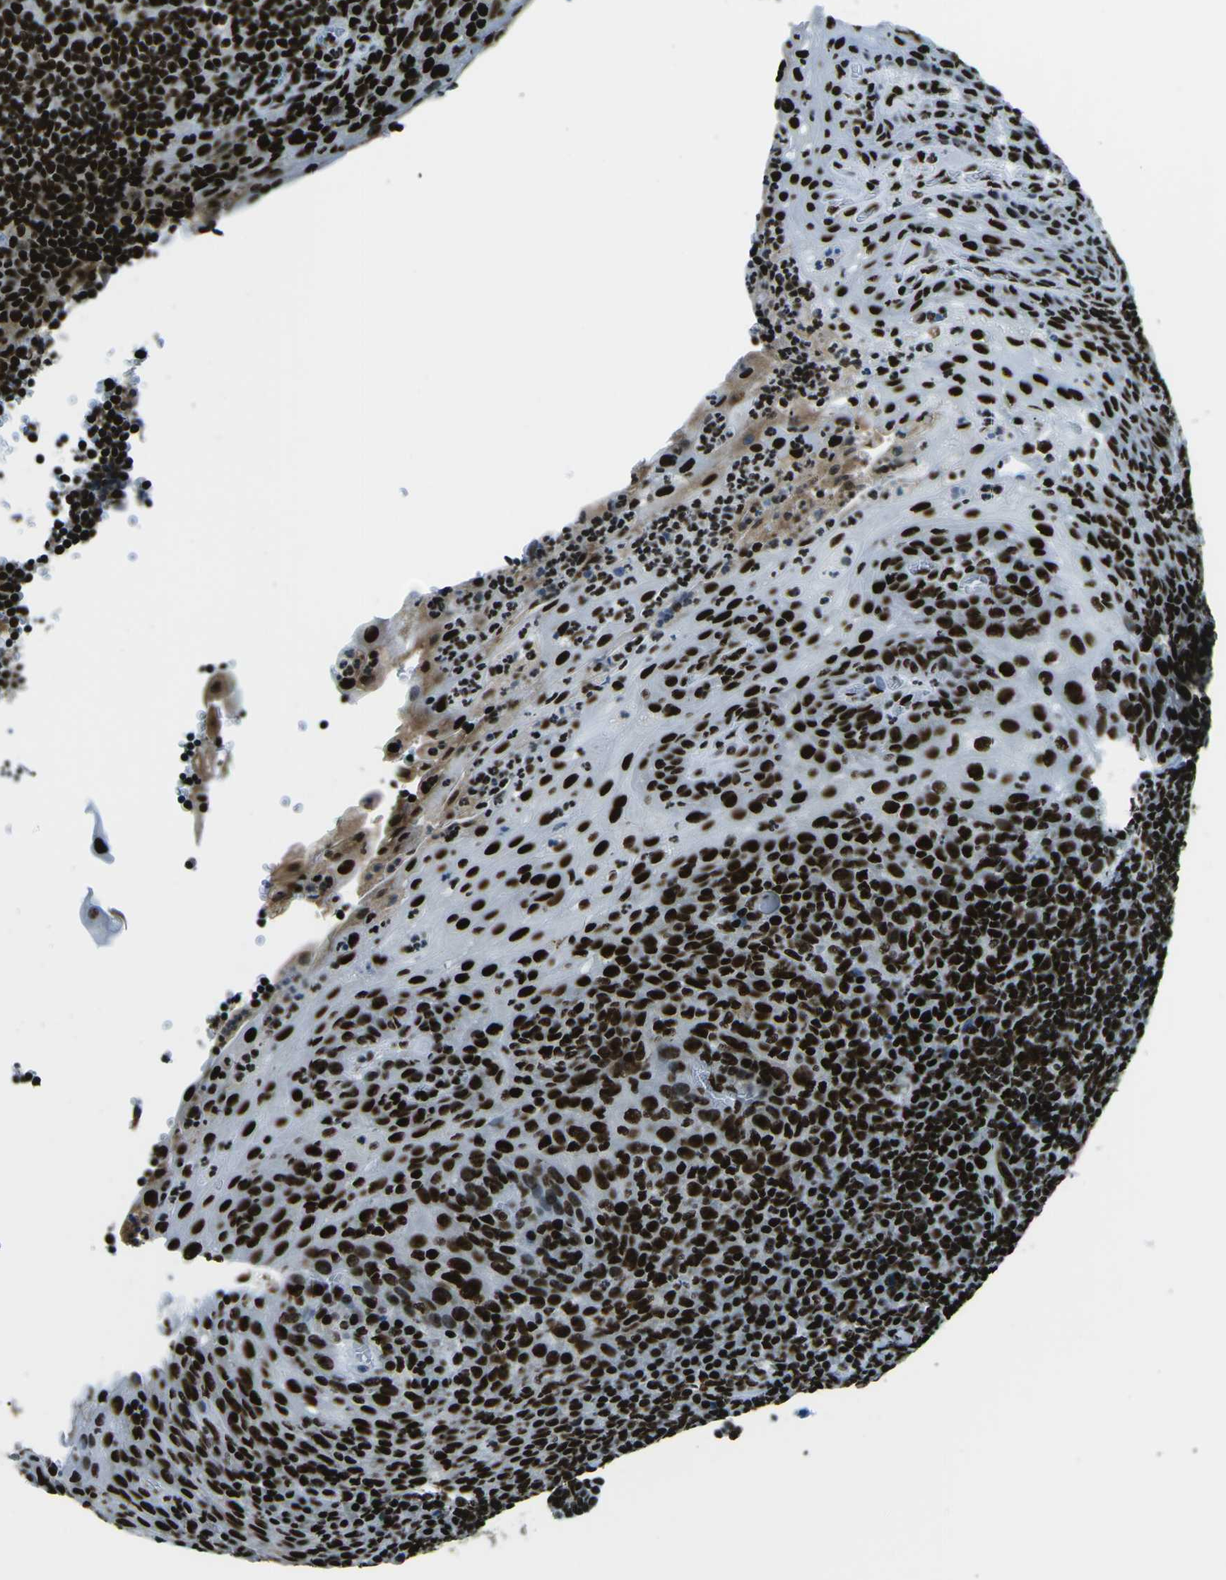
{"staining": {"intensity": "strong", "quantity": ">75%", "location": "nuclear"}, "tissue": "tonsil", "cell_type": "Germinal center cells", "image_type": "normal", "snomed": [{"axis": "morphology", "description": "Normal tissue, NOS"}, {"axis": "topography", "description": "Tonsil"}], "caption": "An image of tonsil stained for a protein reveals strong nuclear brown staining in germinal center cells. (DAB IHC with brightfield microscopy, high magnification).", "gene": "HNRNPL", "patient": {"sex": "male", "age": 37}}